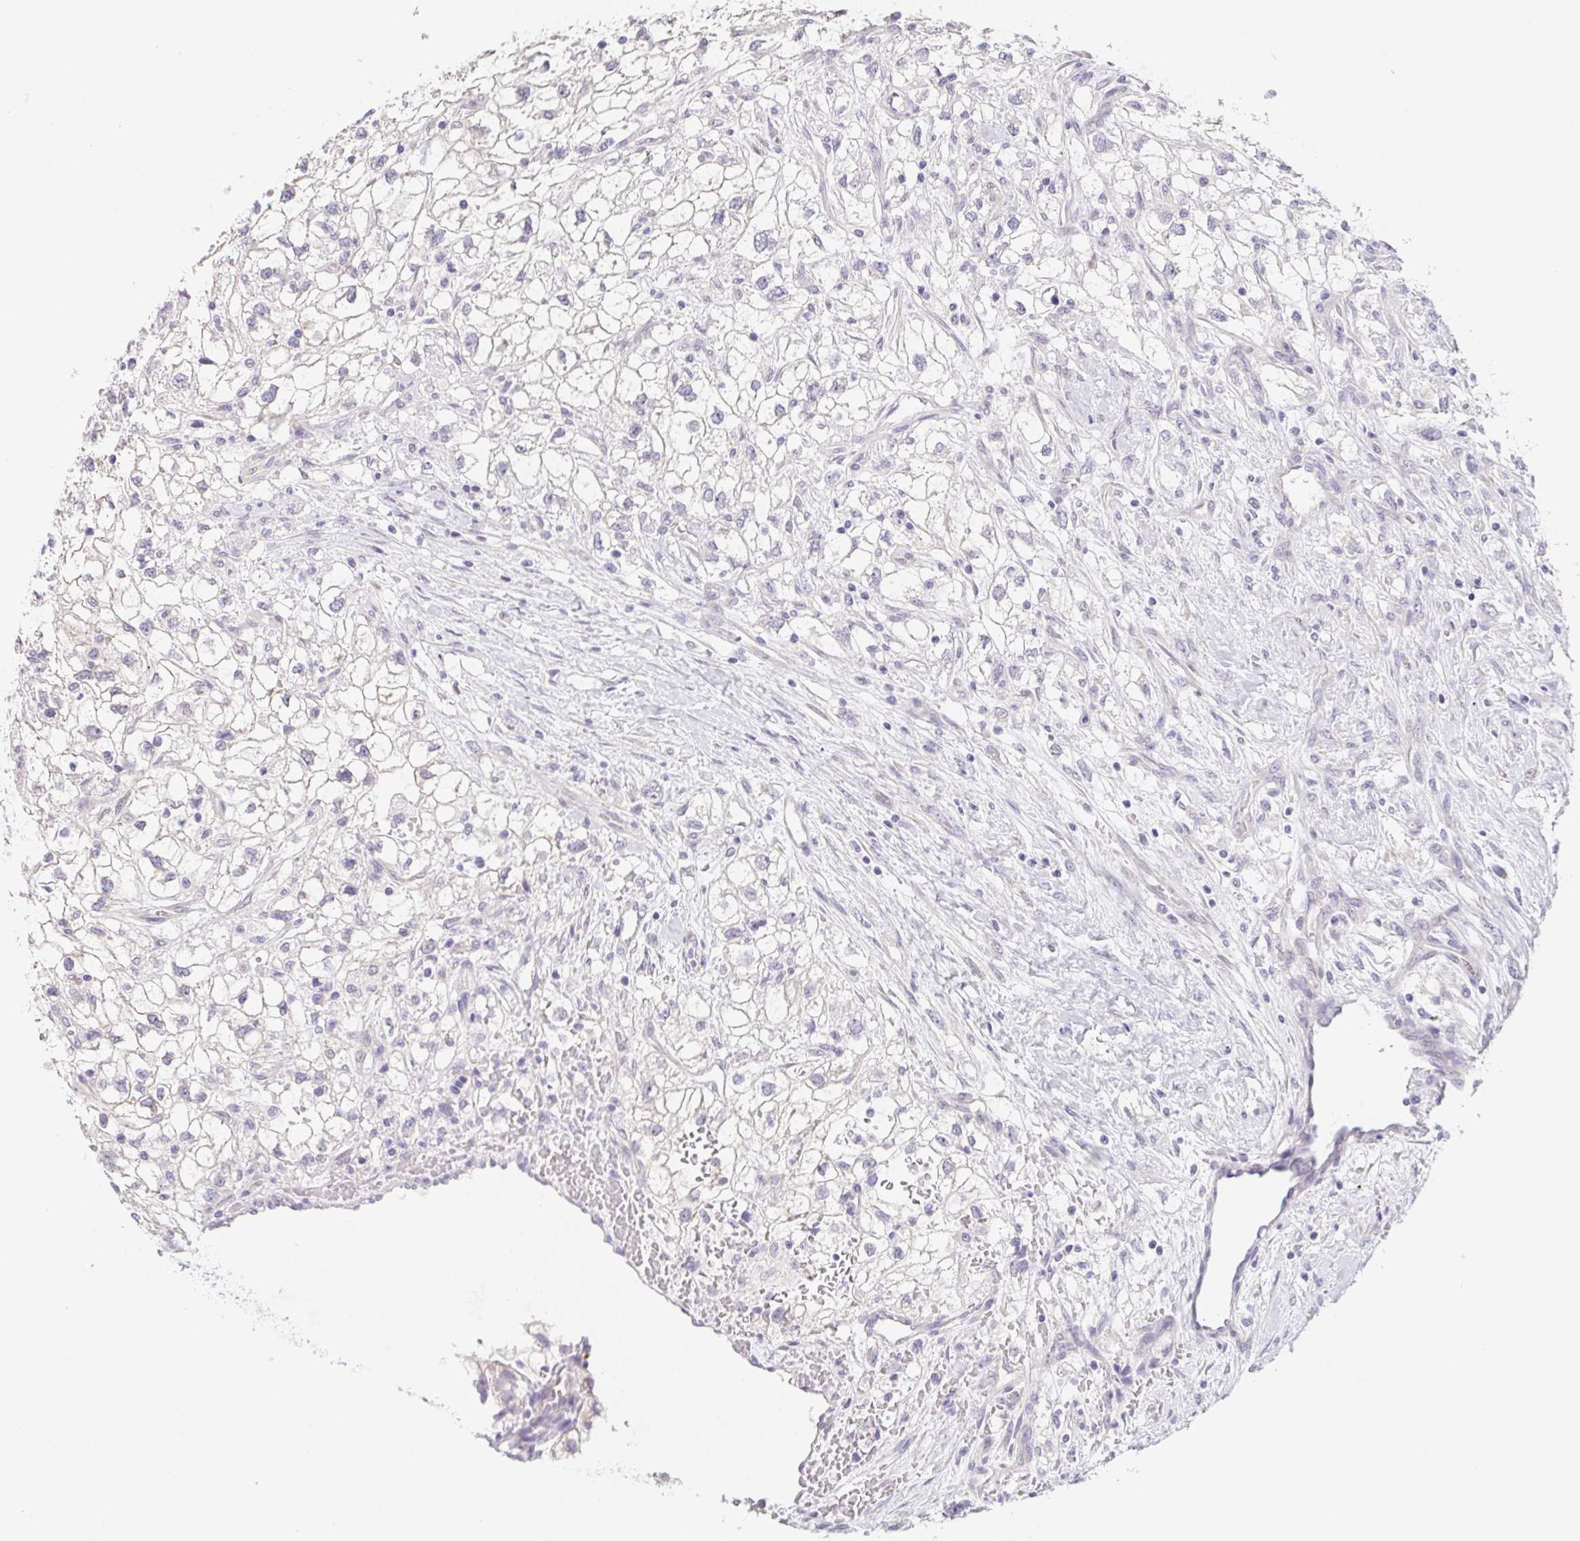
{"staining": {"intensity": "negative", "quantity": "none", "location": "none"}, "tissue": "renal cancer", "cell_type": "Tumor cells", "image_type": "cancer", "snomed": [{"axis": "morphology", "description": "Adenocarcinoma, NOS"}, {"axis": "topography", "description": "Kidney"}], "caption": "DAB immunohistochemical staining of renal adenocarcinoma shows no significant positivity in tumor cells.", "gene": "ZBBX", "patient": {"sex": "male", "age": 59}}